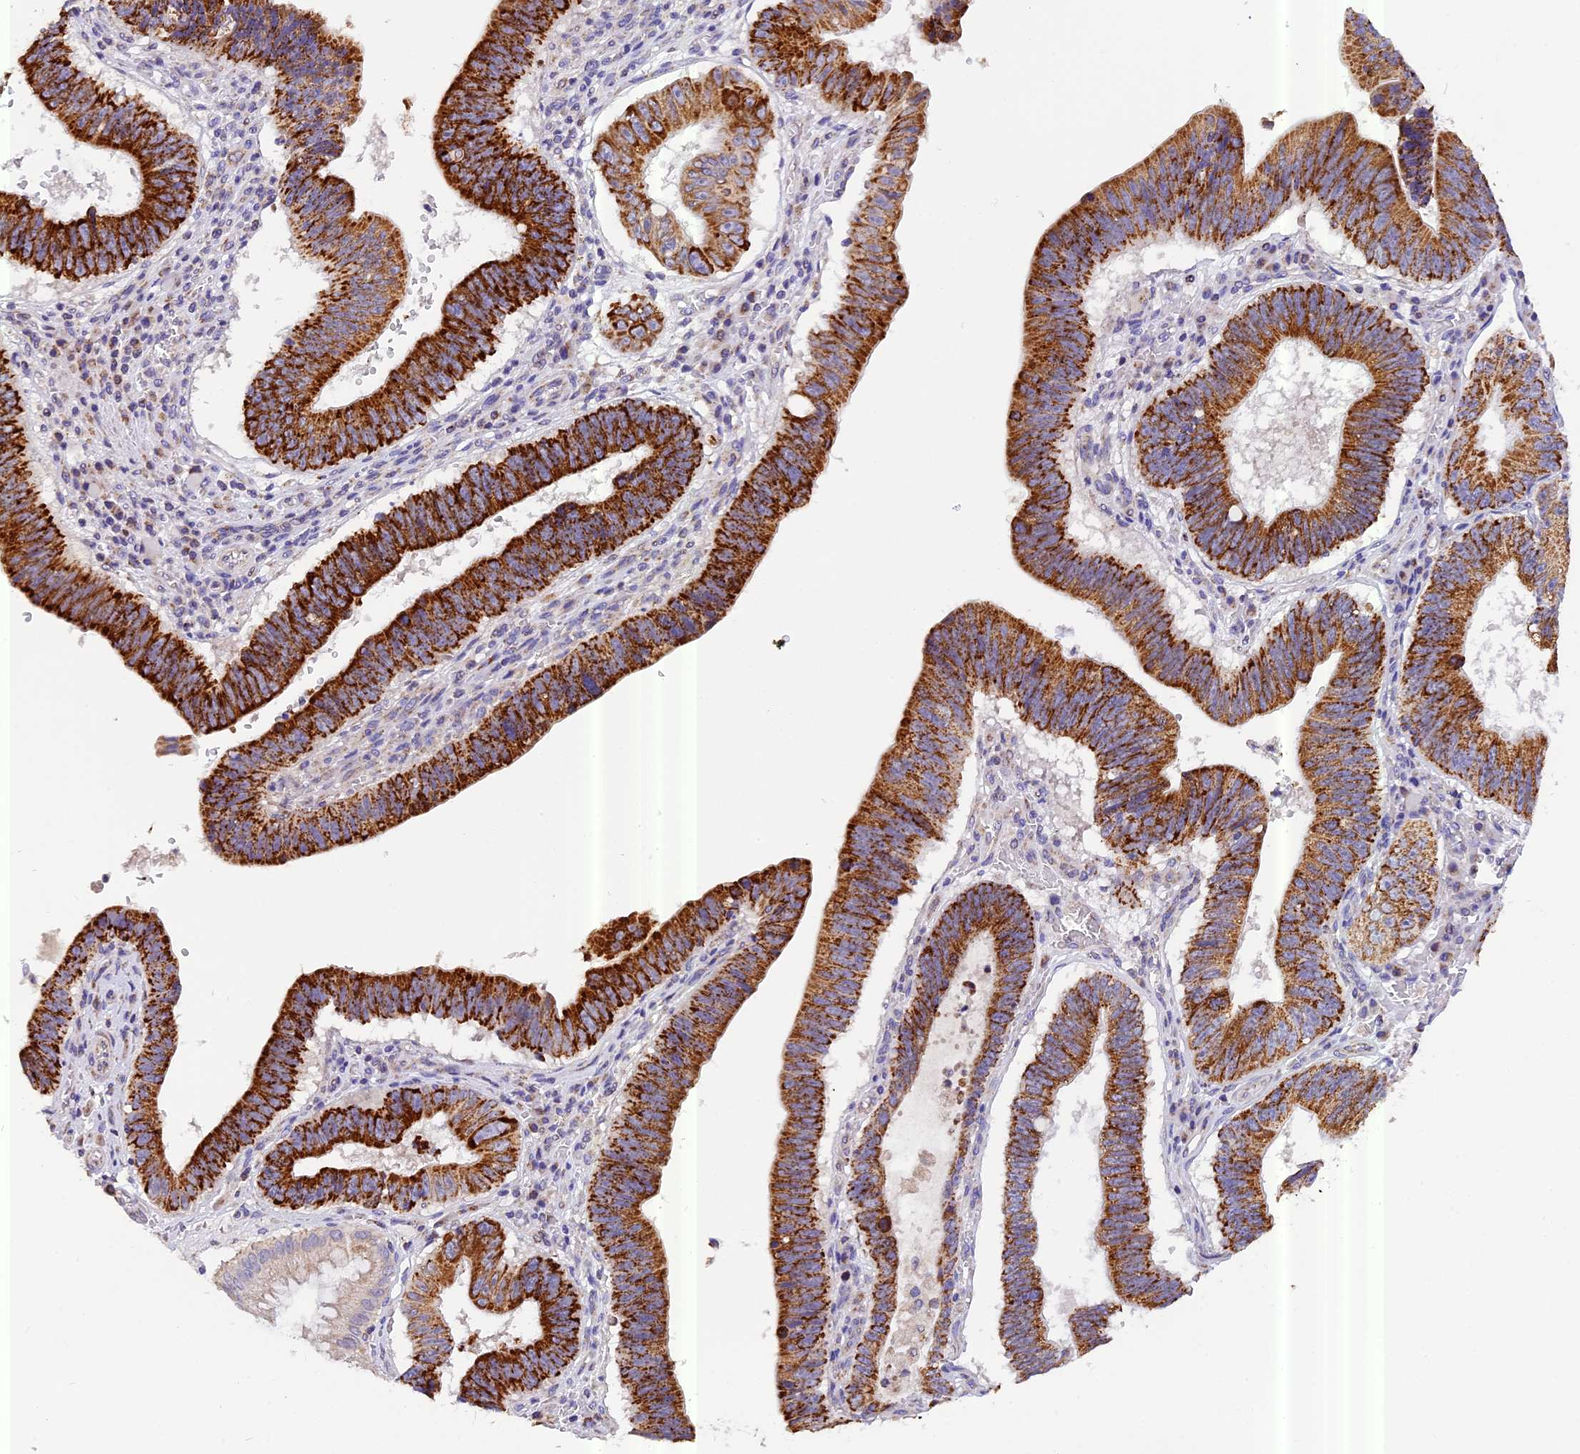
{"staining": {"intensity": "strong", "quantity": ">75%", "location": "cytoplasmic/membranous"}, "tissue": "stomach cancer", "cell_type": "Tumor cells", "image_type": "cancer", "snomed": [{"axis": "morphology", "description": "Adenocarcinoma, NOS"}, {"axis": "topography", "description": "Stomach"}], "caption": "Immunohistochemical staining of adenocarcinoma (stomach) exhibits high levels of strong cytoplasmic/membranous protein expression in approximately >75% of tumor cells.", "gene": "MGME1", "patient": {"sex": "male", "age": 59}}